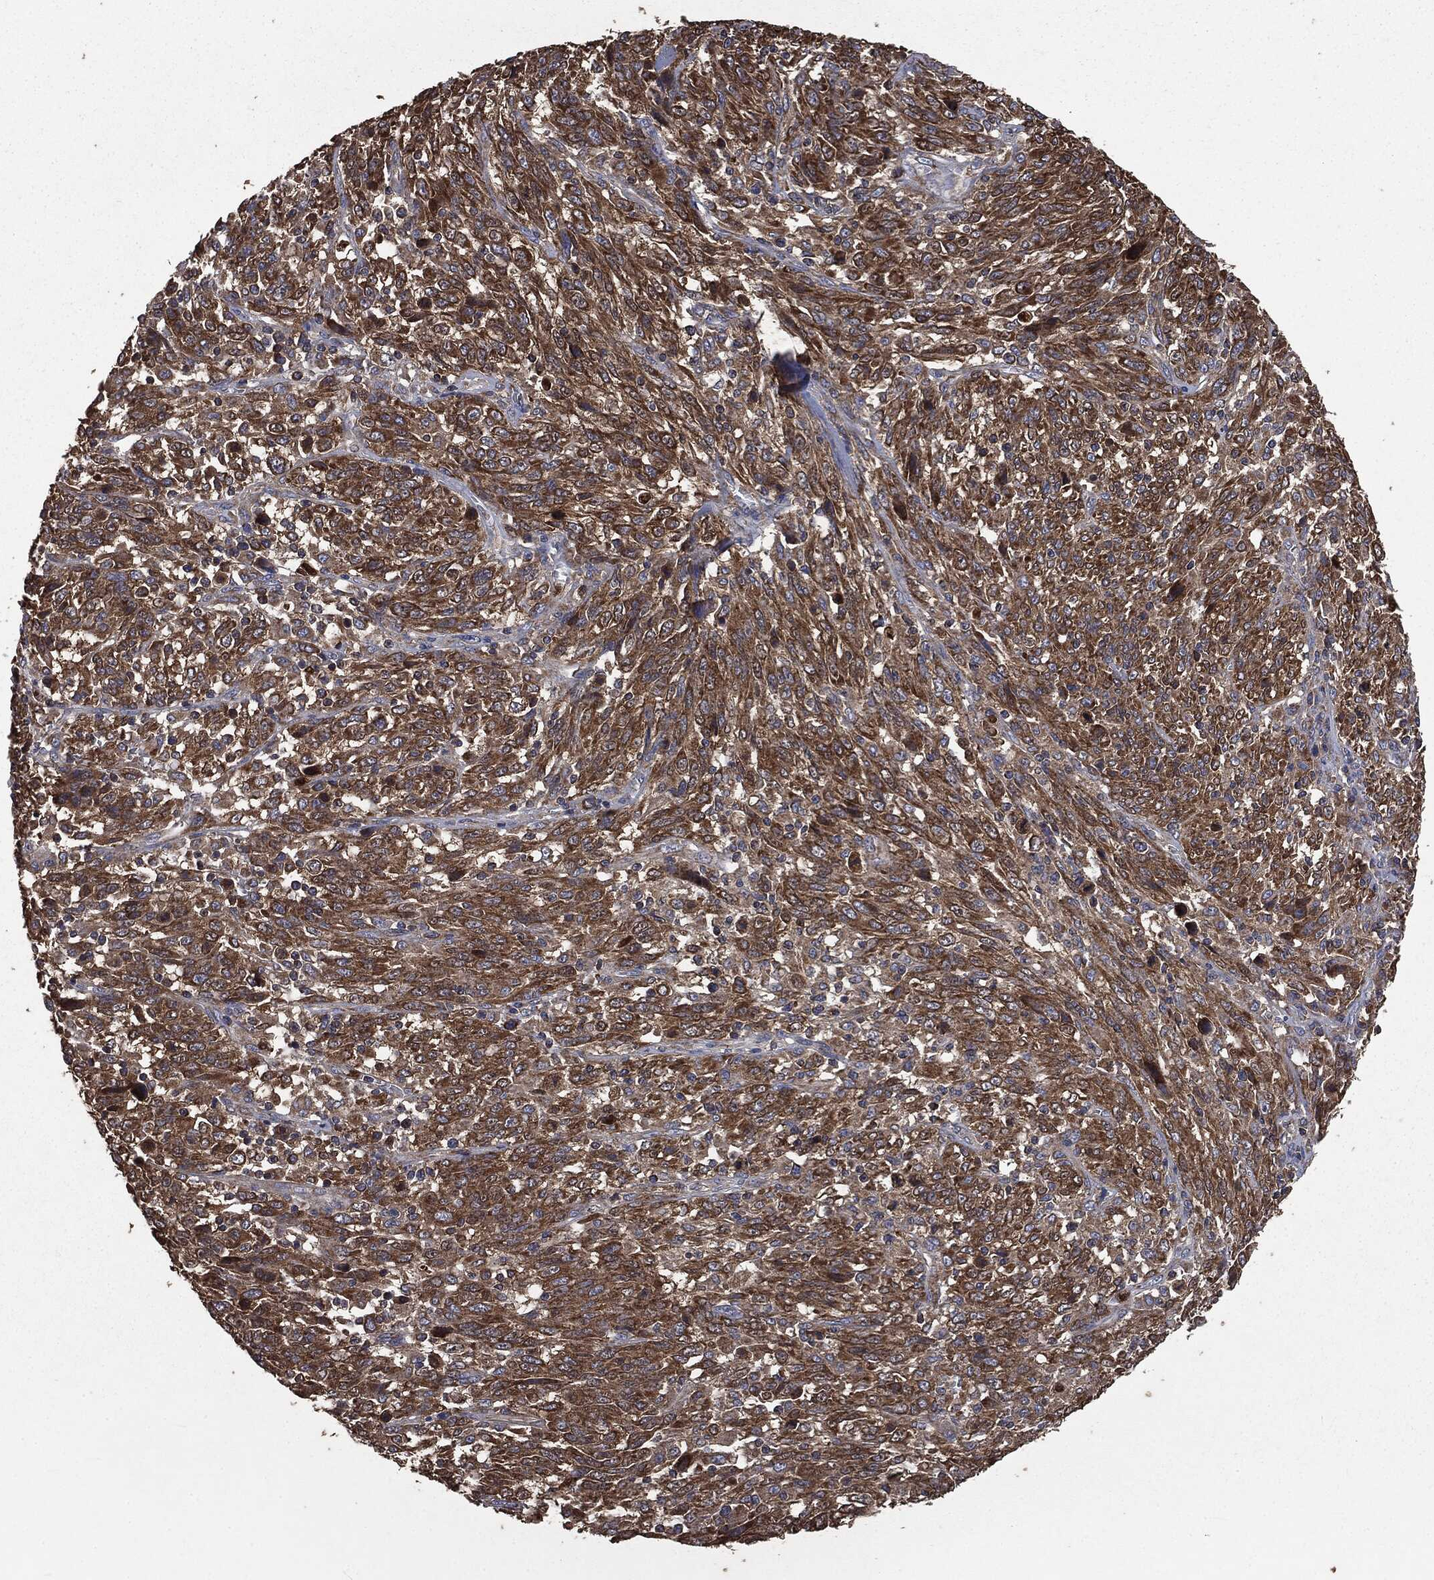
{"staining": {"intensity": "strong", "quantity": ">75%", "location": "cytoplasmic/membranous"}, "tissue": "melanoma", "cell_type": "Tumor cells", "image_type": "cancer", "snomed": [{"axis": "morphology", "description": "Malignant melanoma, NOS"}, {"axis": "topography", "description": "Skin"}], "caption": "There is high levels of strong cytoplasmic/membranous expression in tumor cells of melanoma, as demonstrated by immunohistochemical staining (brown color).", "gene": "MAPK6", "patient": {"sex": "female", "age": 91}}